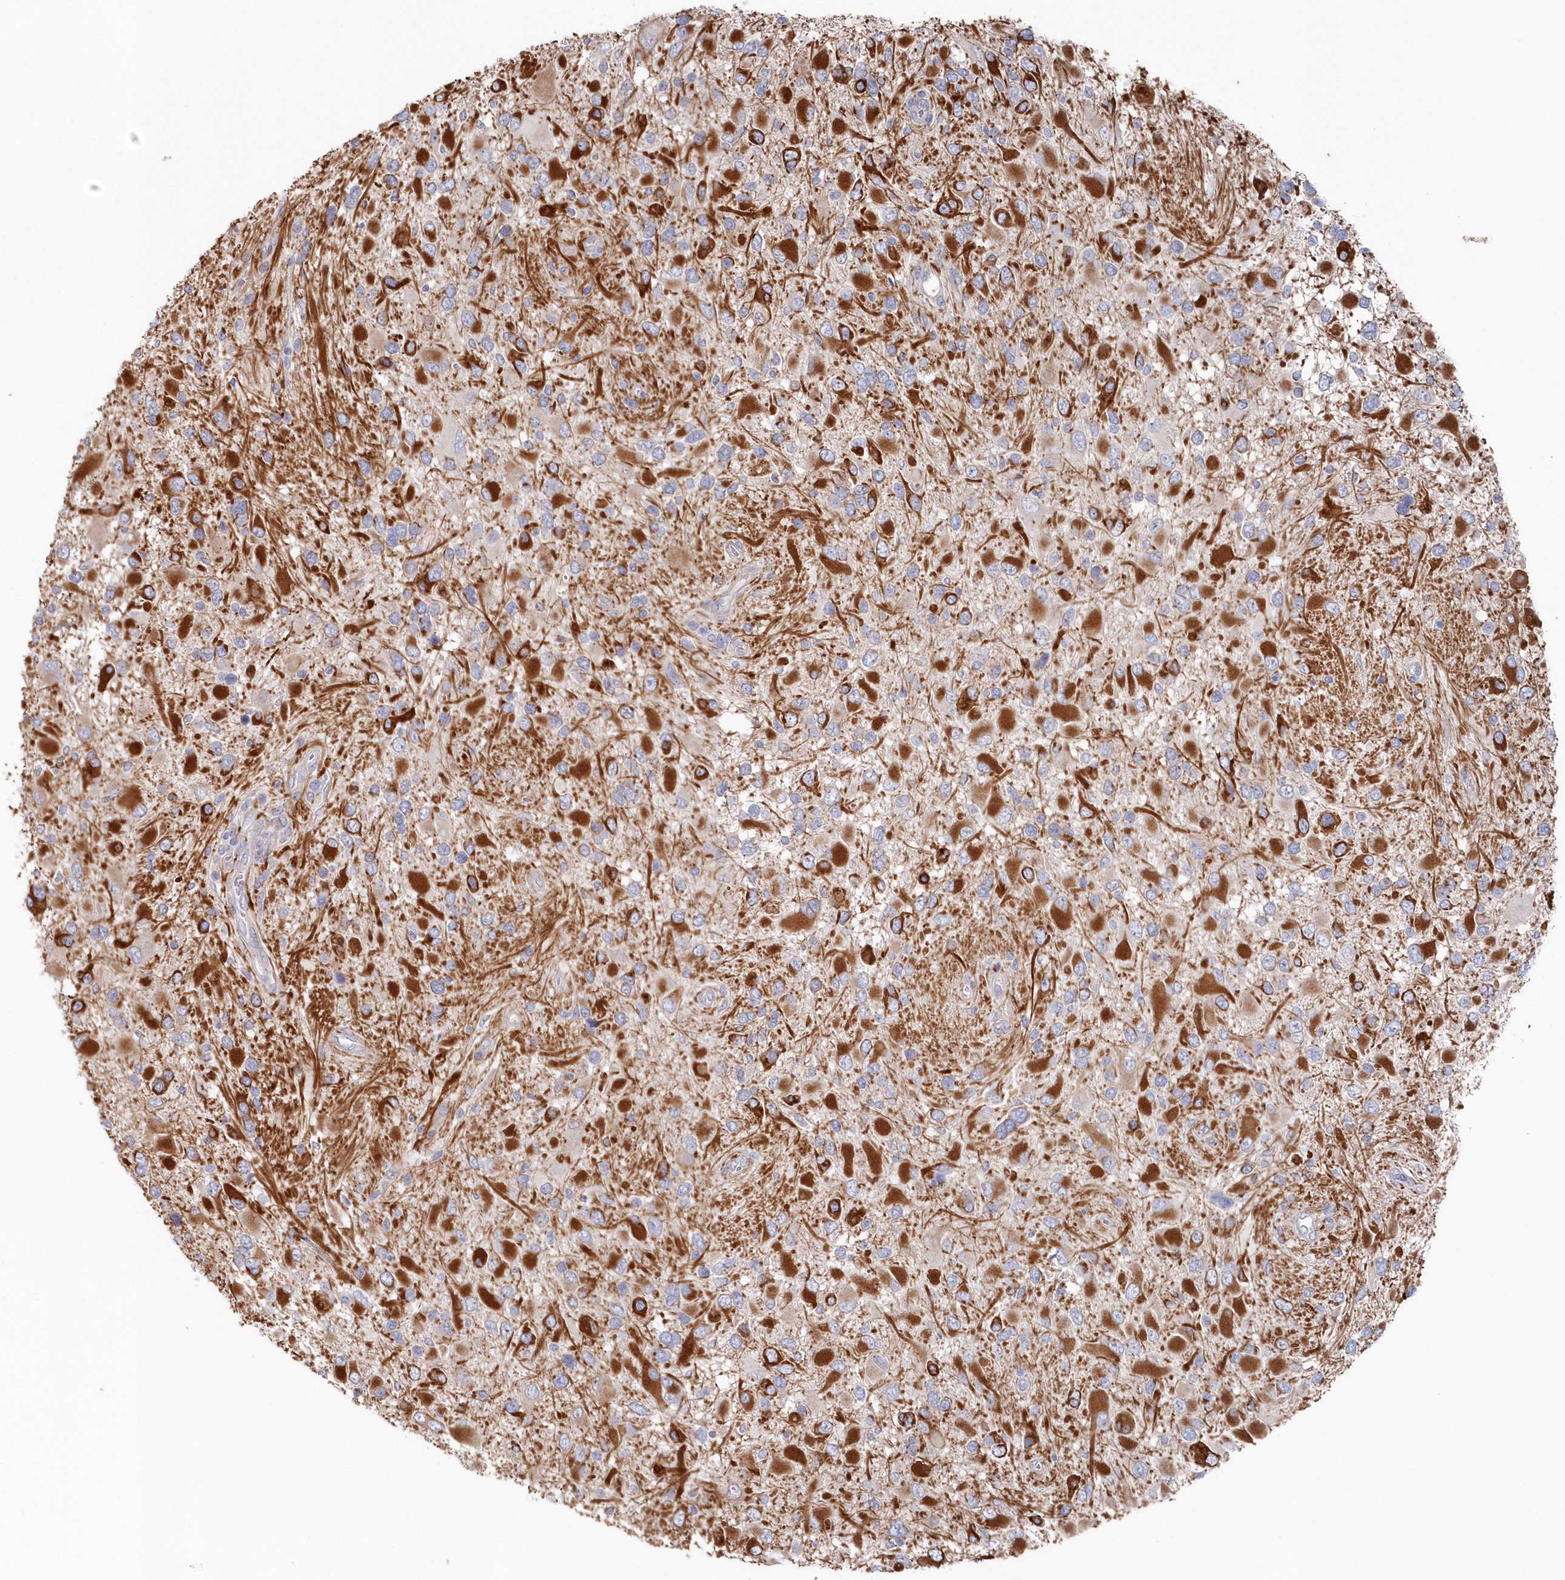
{"staining": {"intensity": "strong", "quantity": "25%-75%", "location": "cytoplasmic/membranous"}, "tissue": "glioma", "cell_type": "Tumor cells", "image_type": "cancer", "snomed": [{"axis": "morphology", "description": "Glioma, malignant, High grade"}, {"axis": "topography", "description": "Brain"}], "caption": "Protein expression analysis of human glioma reveals strong cytoplasmic/membranous staining in approximately 25%-75% of tumor cells. The protein of interest is stained brown, and the nuclei are stained in blue (DAB IHC with brightfield microscopy, high magnification).", "gene": "KIAA1586", "patient": {"sex": "male", "age": 53}}